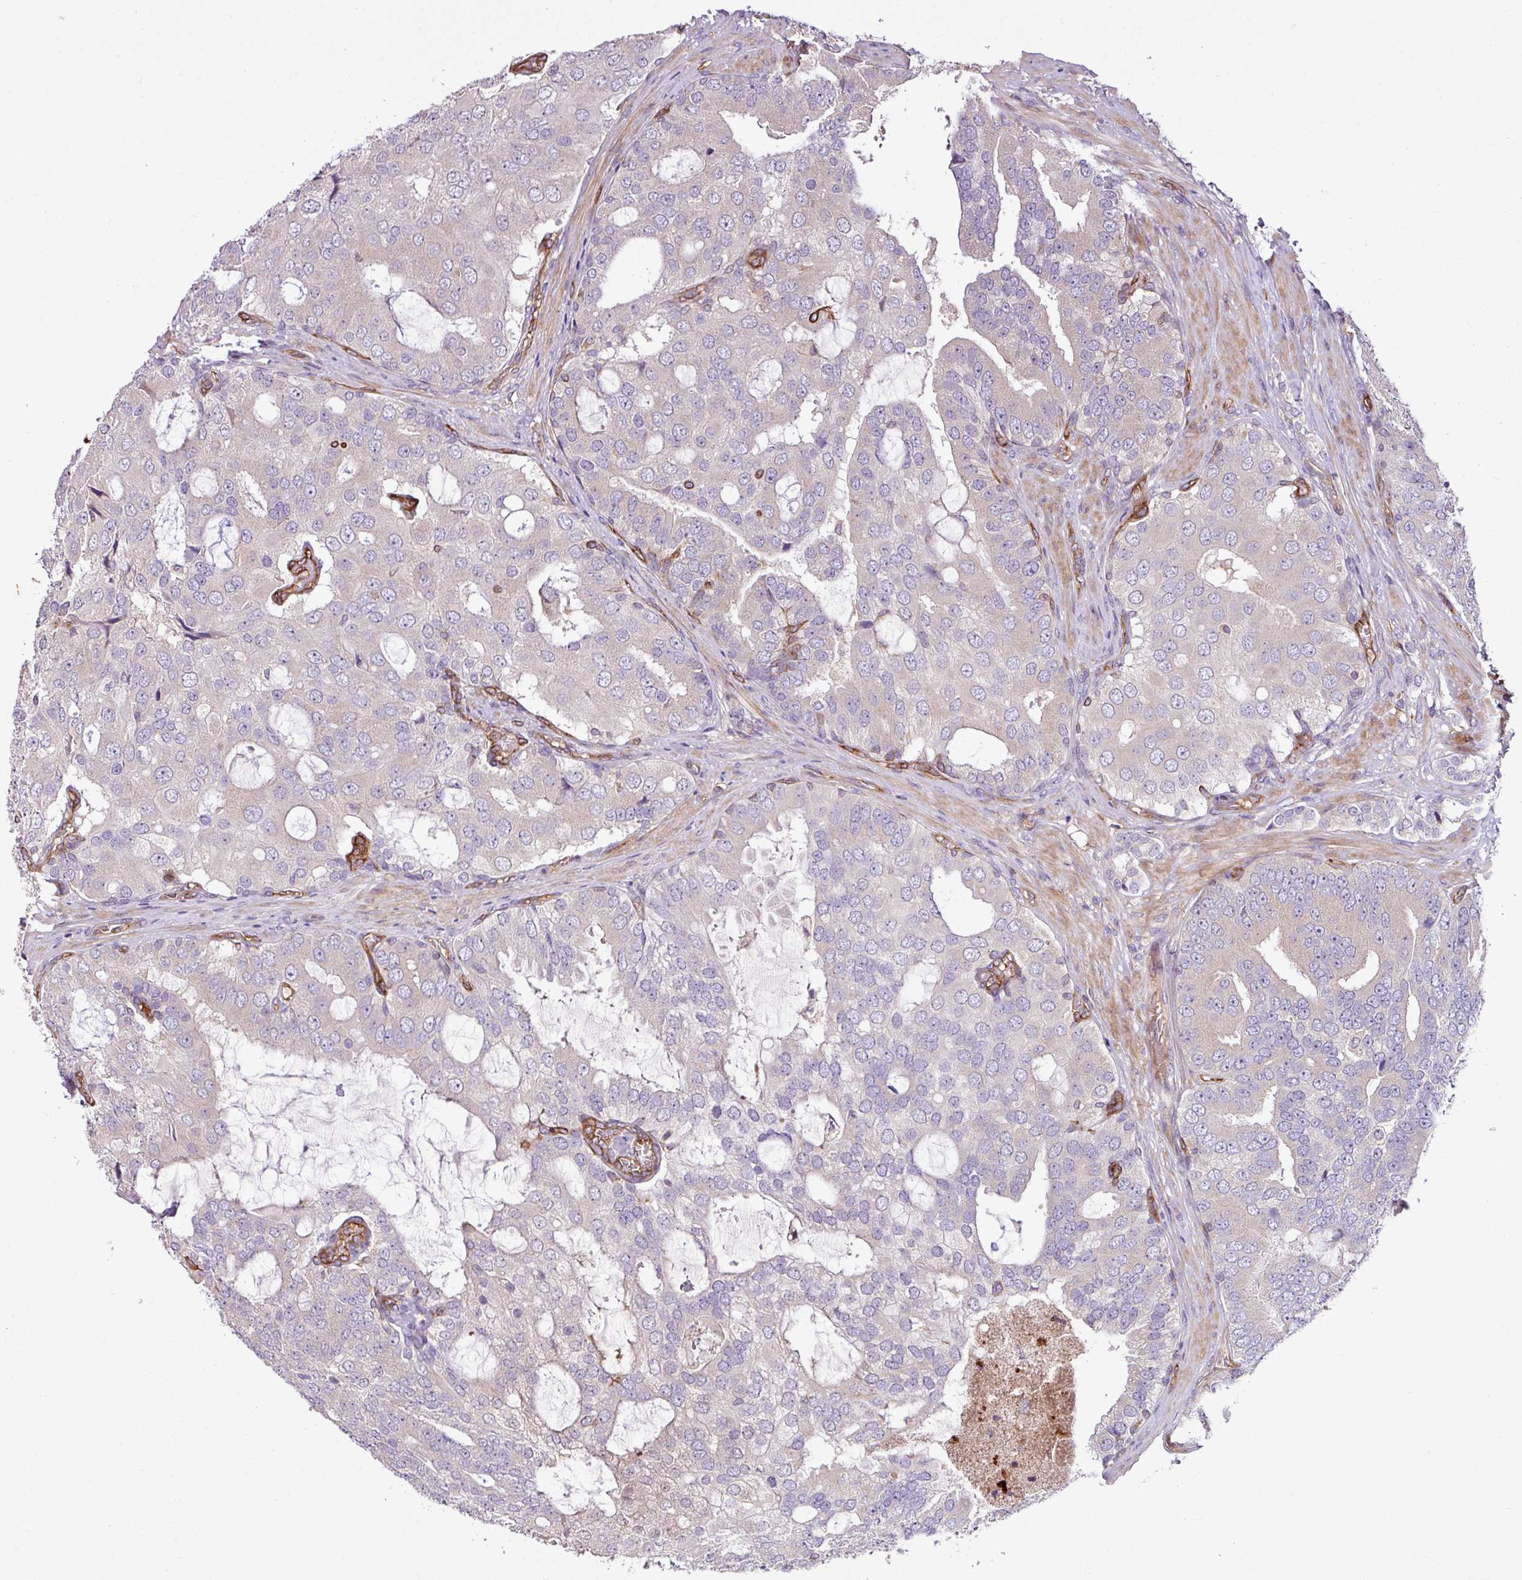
{"staining": {"intensity": "negative", "quantity": "none", "location": "none"}, "tissue": "prostate cancer", "cell_type": "Tumor cells", "image_type": "cancer", "snomed": [{"axis": "morphology", "description": "Adenocarcinoma, High grade"}, {"axis": "topography", "description": "Prostate"}], "caption": "Immunohistochemical staining of adenocarcinoma (high-grade) (prostate) demonstrates no significant positivity in tumor cells.", "gene": "ZNF106", "patient": {"sex": "male", "age": 55}}